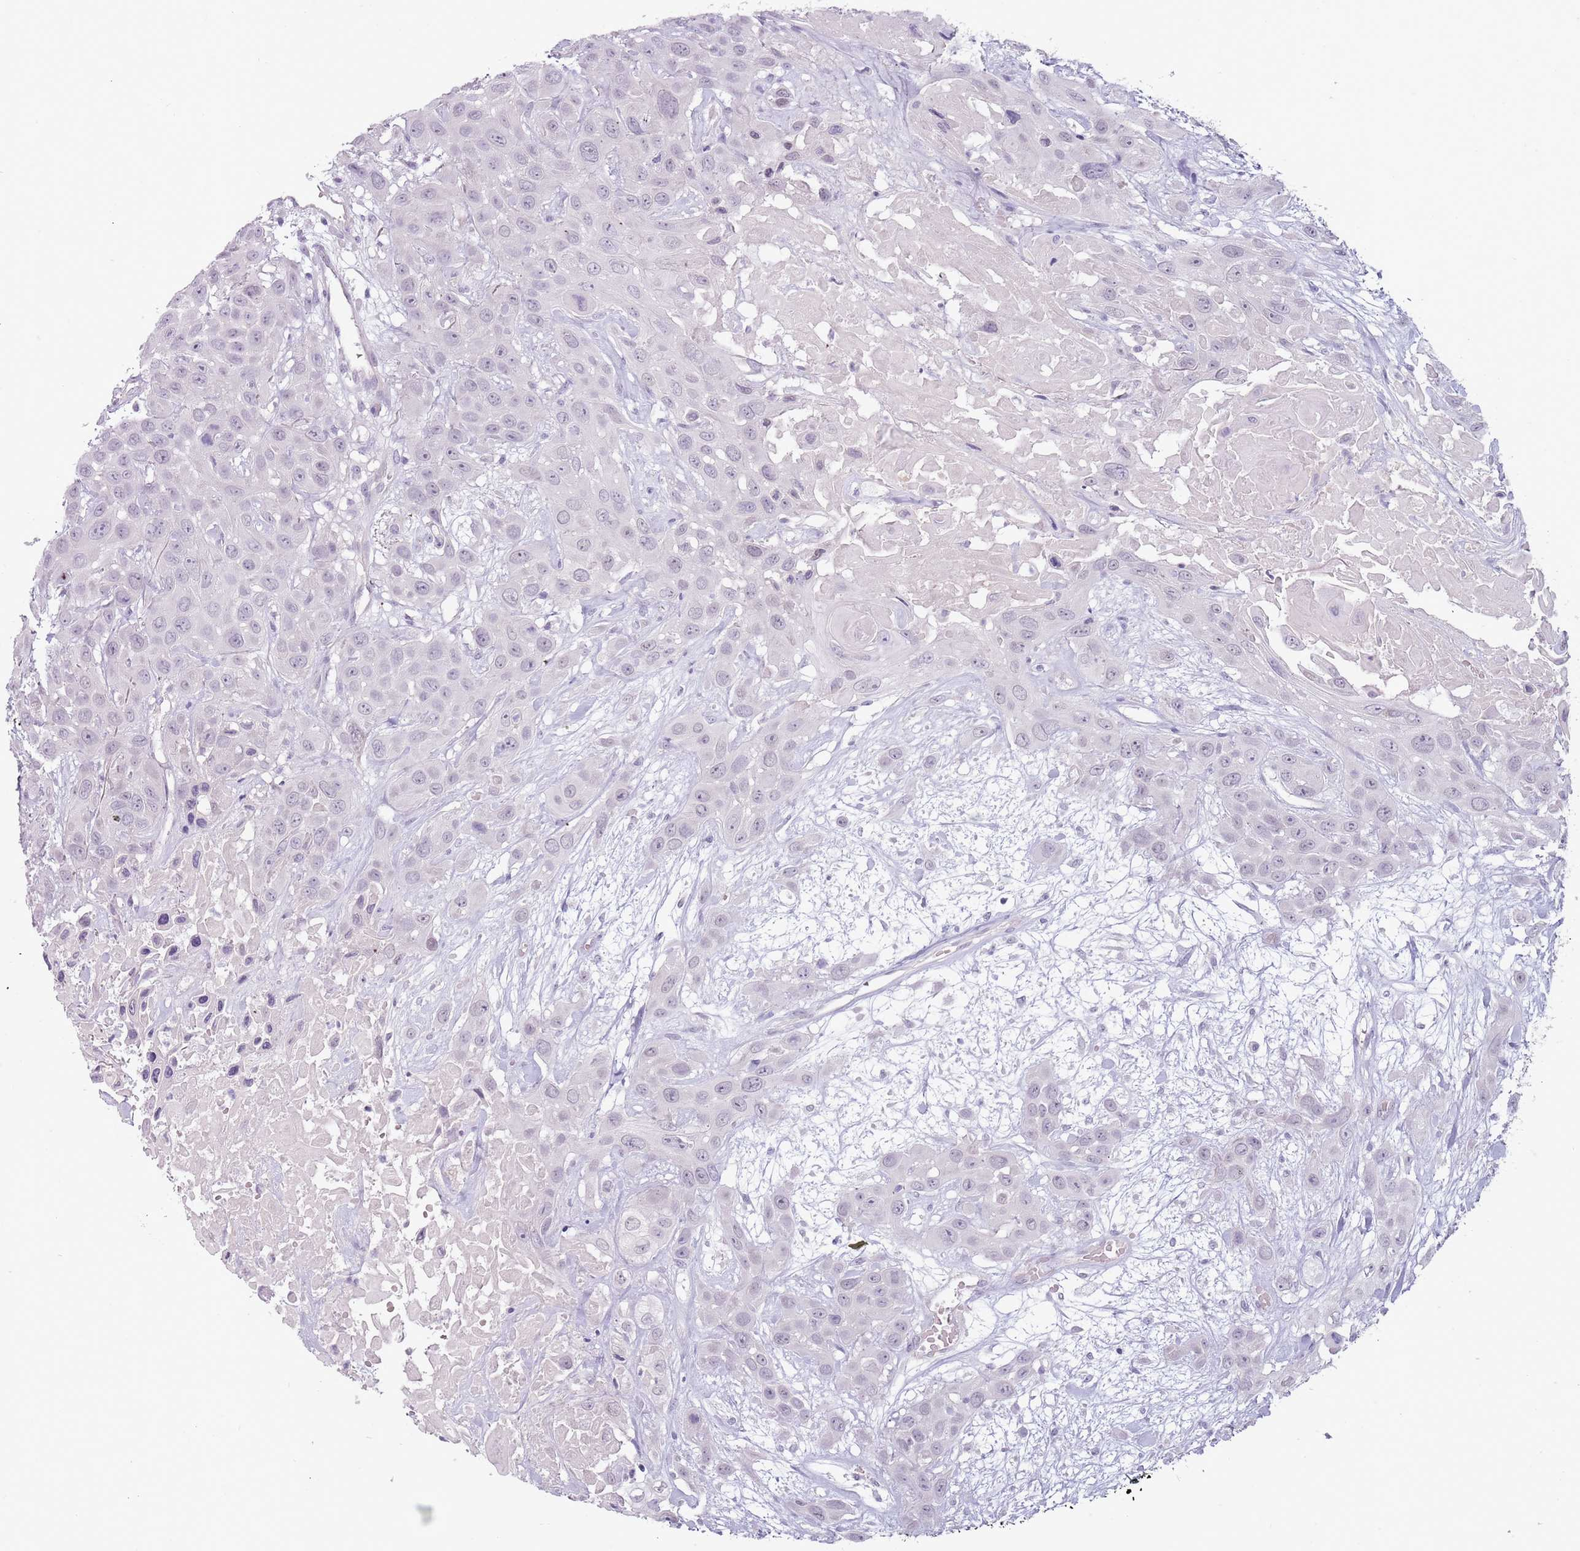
{"staining": {"intensity": "negative", "quantity": "none", "location": "none"}, "tissue": "head and neck cancer", "cell_type": "Tumor cells", "image_type": "cancer", "snomed": [{"axis": "morphology", "description": "Squamous cell carcinoma, NOS"}, {"axis": "topography", "description": "Head-Neck"}], "caption": "High power microscopy photomicrograph of an IHC histopathology image of head and neck cancer, revealing no significant staining in tumor cells.", "gene": "RFX2", "patient": {"sex": "male", "age": 81}}